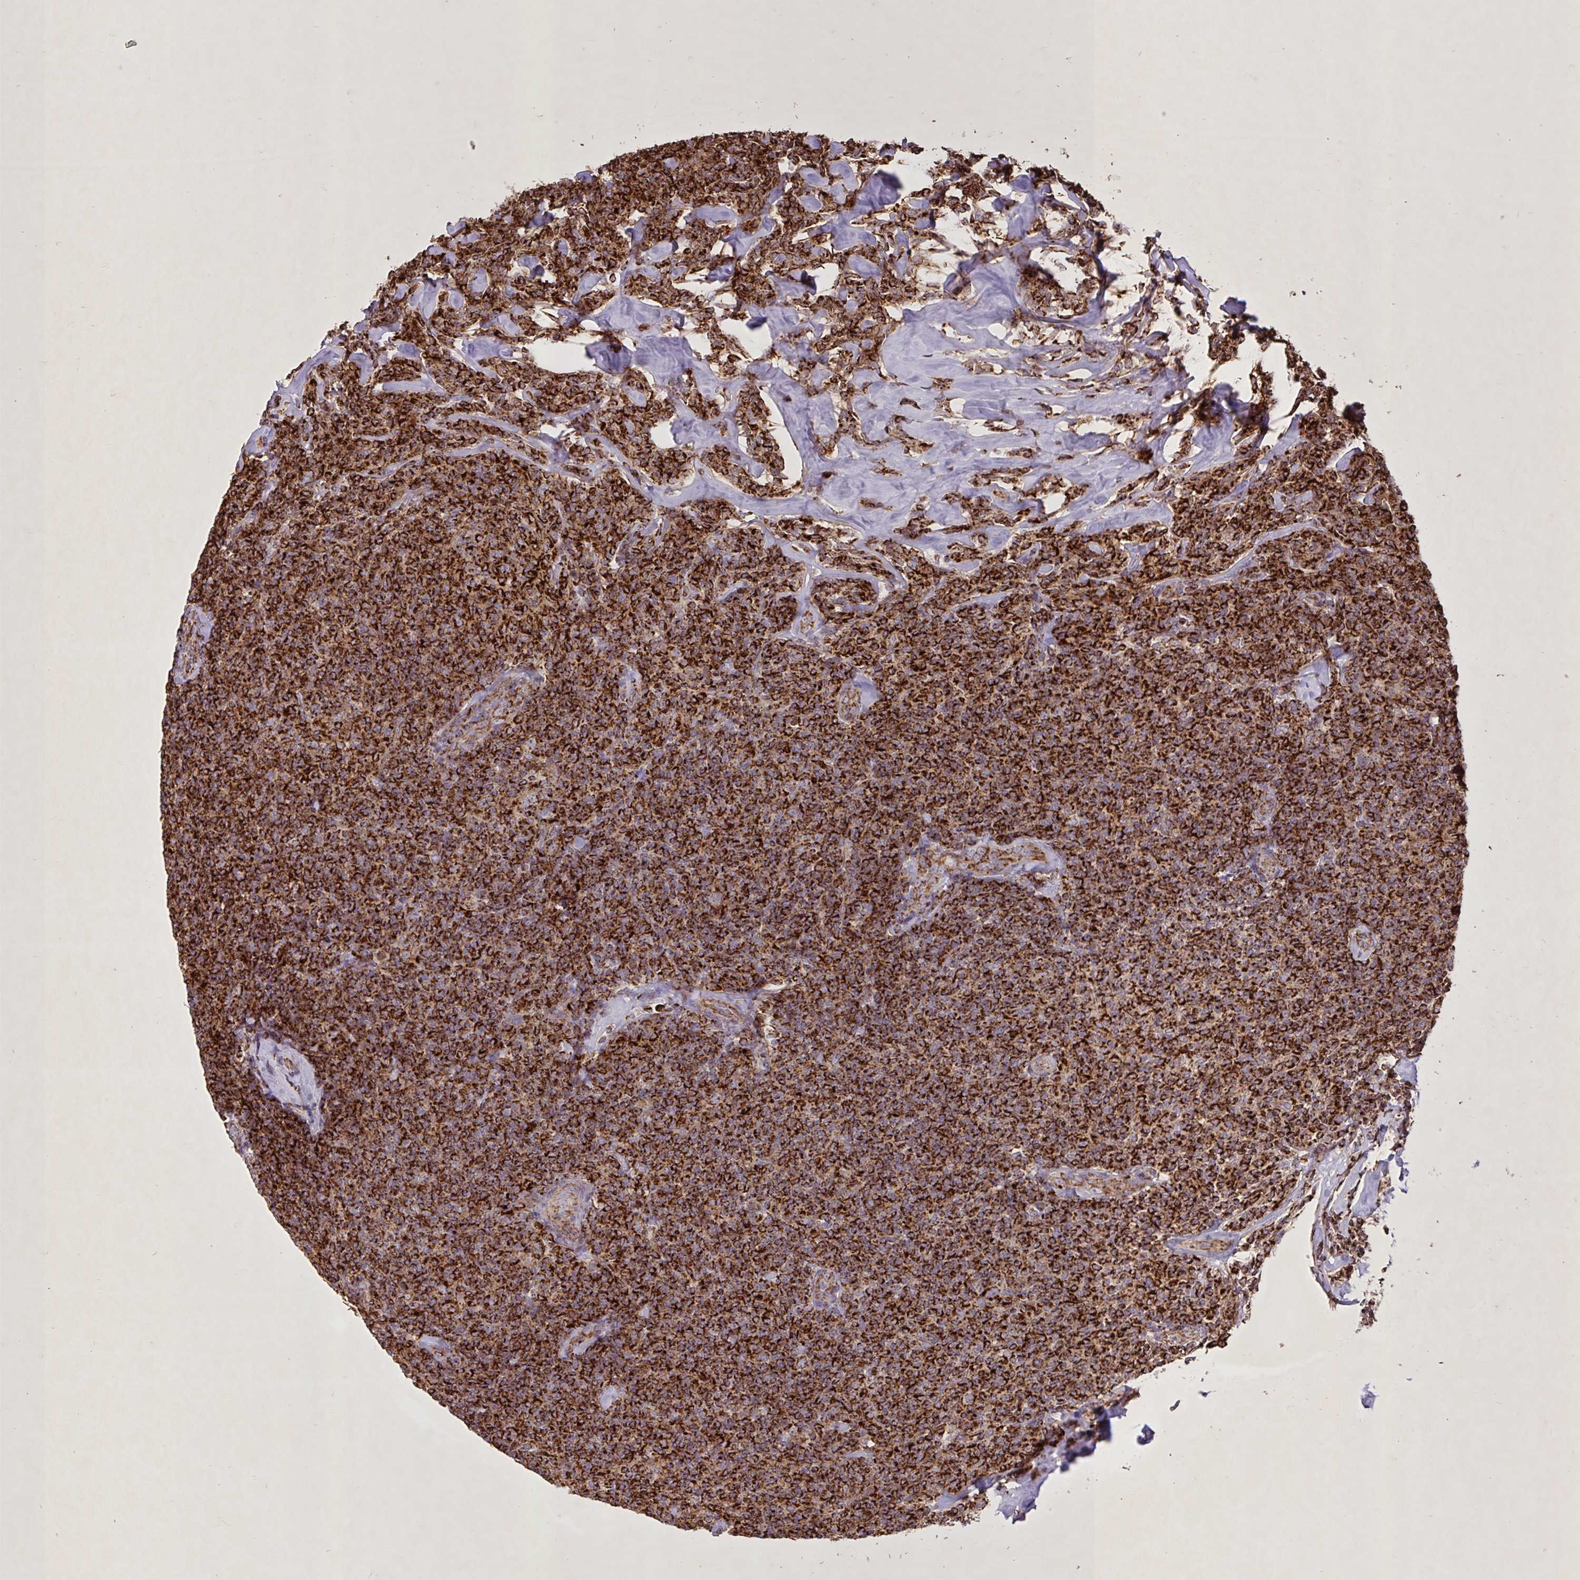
{"staining": {"intensity": "strong", "quantity": ">75%", "location": "cytoplasmic/membranous"}, "tissue": "lymphoma", "cell_type": "Tumor cells", "image_type": "cancer", "snomed": [{"axis": "morphology", "description": "Malignant lymphoma, non-Hodgkin's type, Low grade"}, {"axis": "topography", "description": "Lymph node"}], "caption": "Immunohistochemistry histopathology image of neoplastic tissue: human lymphoma stained using immunohistochemistry (IHC) reveals high levels of strong protein expression localized specifically in the cytoplasmic/membranous of tumor cells, appearing as a cytoplasmic/membranous brown color.", "gene": "AGK", "patient": {"sex": "female", "age": 56}}